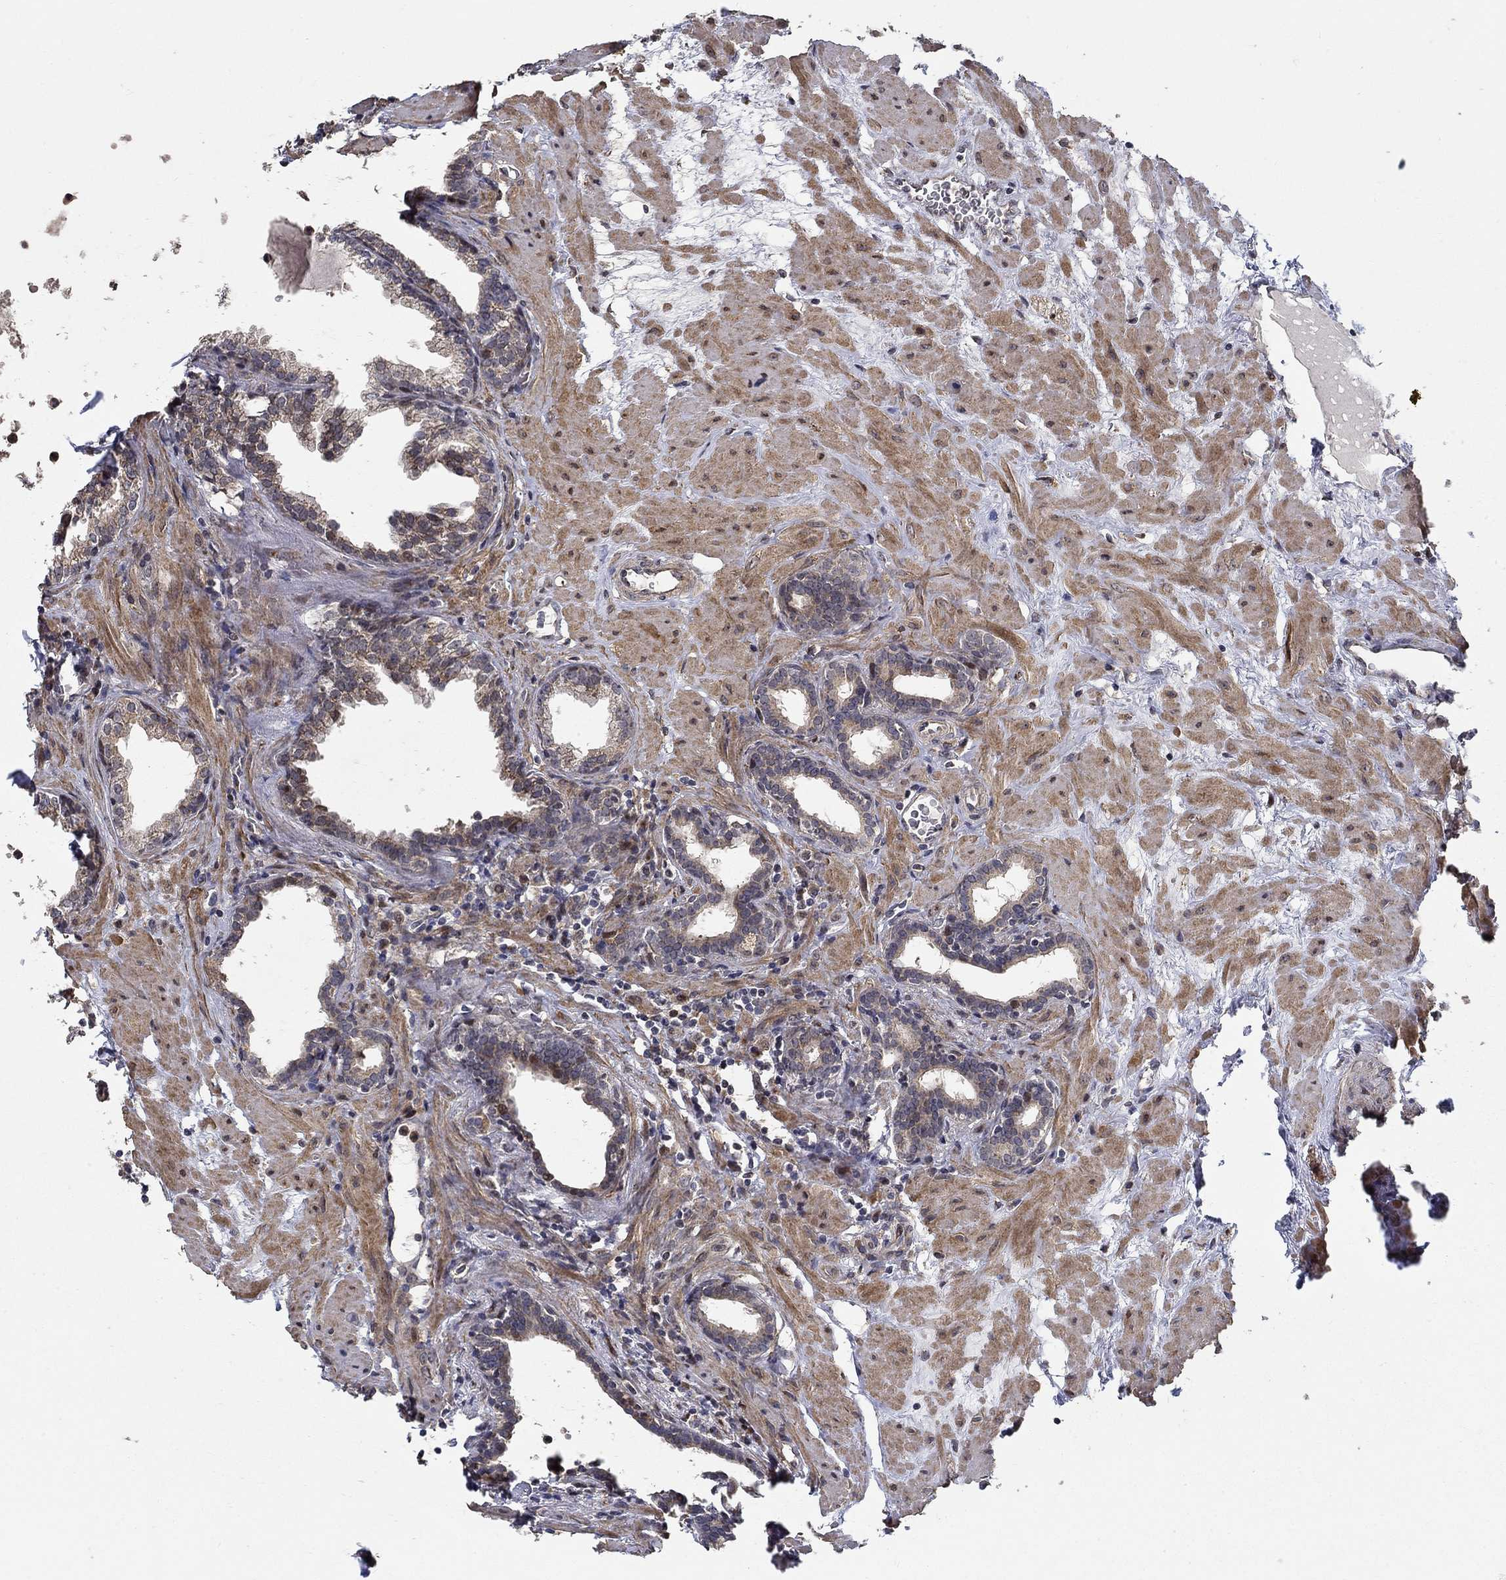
{"staining": {"intensity": "moderate", "quantity": "<25%", "location": "nuclear"}, "tissue": "prostate", "cell_type": "Glandular cells", "image_type": "normal", "snomed": [{"axis": "morphology", "description": "Normal tissue, NOS"}, {"axis": "topography", "description": "Prostate"}], "caption": "Brown immunohistochemical staining in normal human prostate shows moderate nuclear staining in approximately <25% of glandular cells. The staining is performed using DAB (3,3'-diaminobenzidine) brown chromogen to label protein expression. The nuclei are counter-stained blue using hematoxylin.", "gene": "ZNF594", "patient": {"sex": "male", "age": 37}}